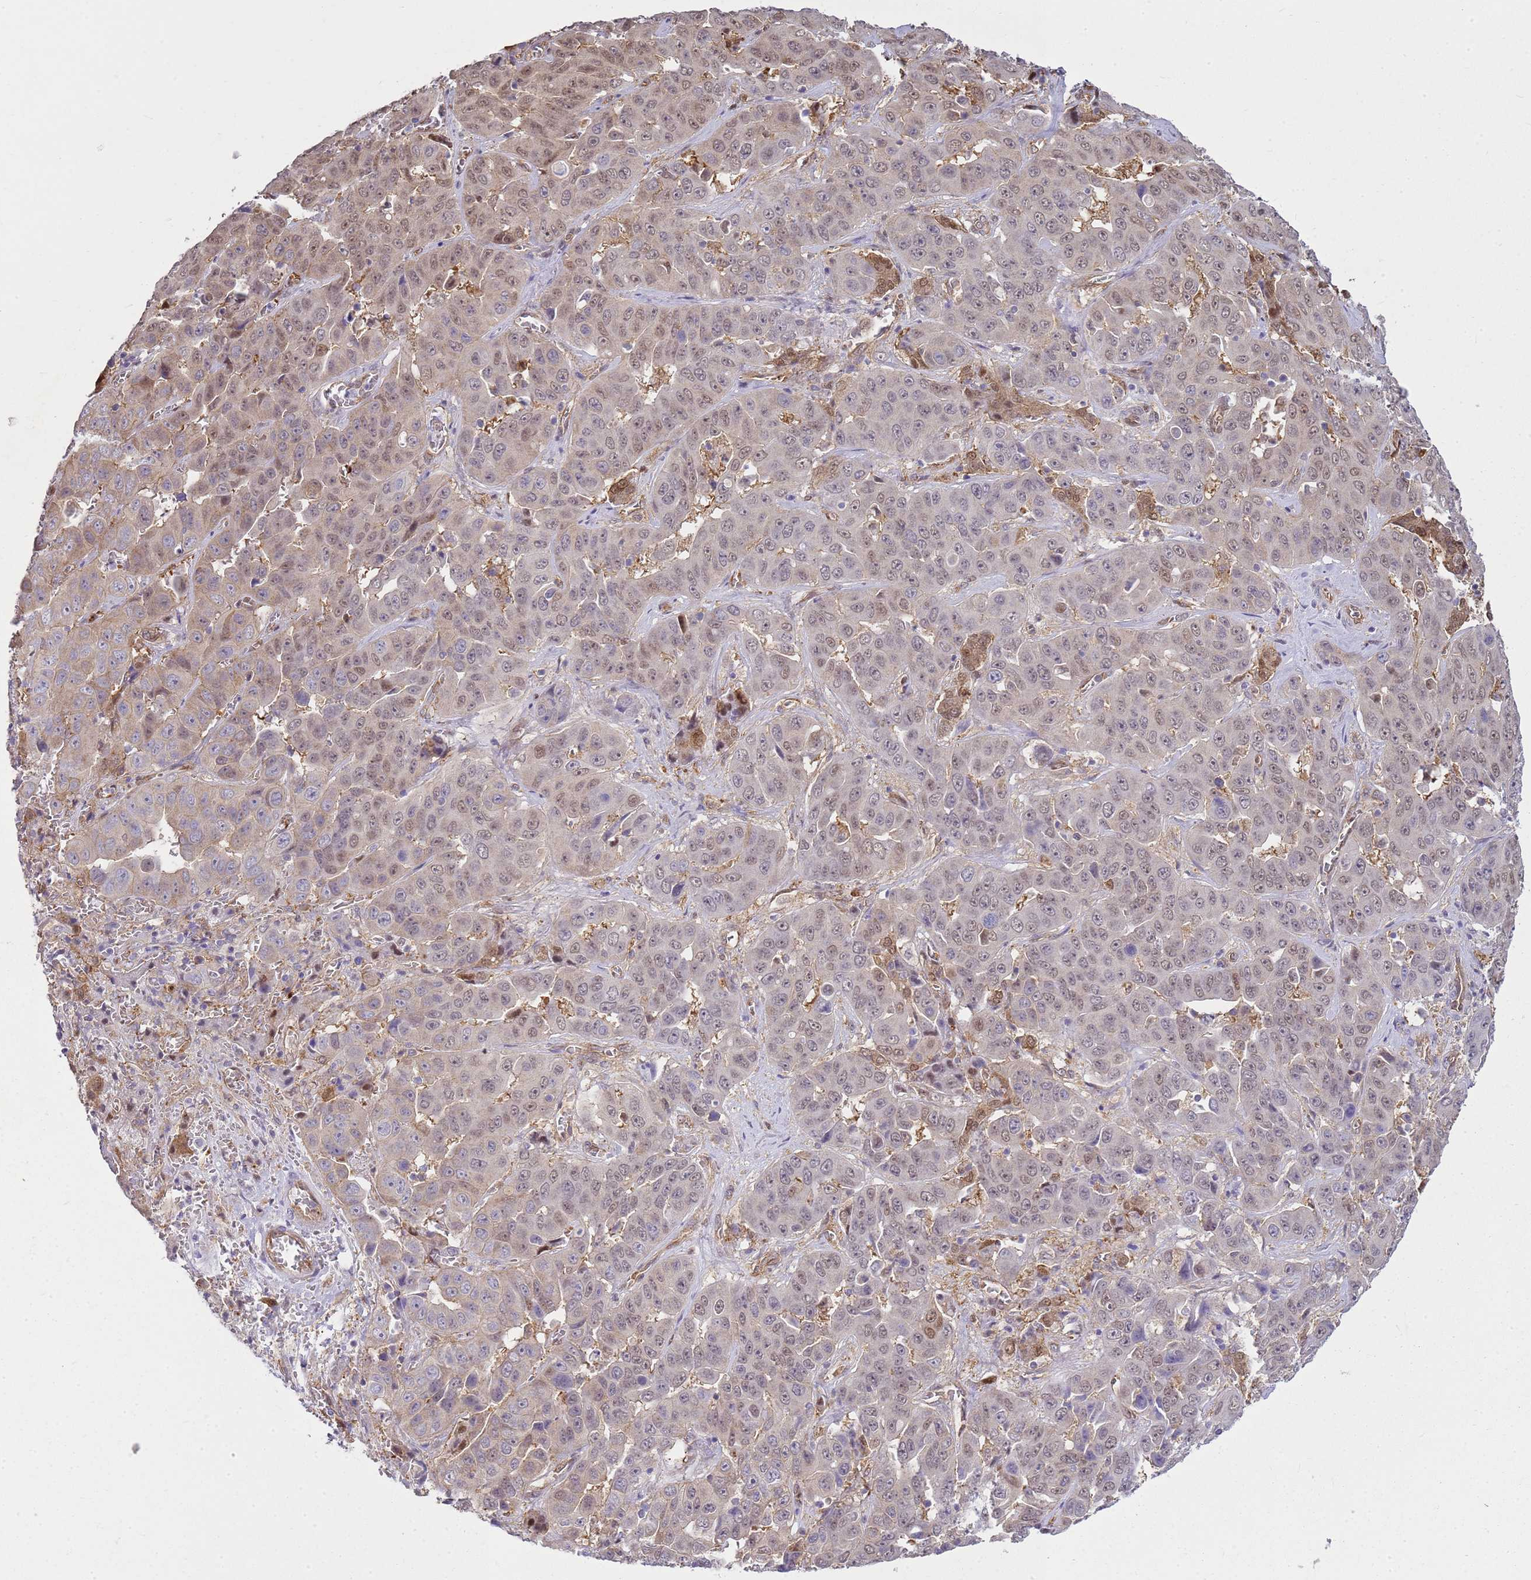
{"staining": {"intensity": "weak", "quantity": "<25%", "location": "cytoplasmic/membranous,nuclear"}, "tissue": "liver cancer", "cell_type": "Tumor cells", "image_type": "cancer", "snomed": [{"axis": "morphology", "description": "Cholangiocarcinoma"}, {"axis": "topography", "description": "Liver"}], "caption": "Tumor cells are negative for brown protein staining in cholangiocarcinoma (liver). Nuclei are stained in blue.", "gene": "YWHAE", "patient": {"sex": "female", "age": 52}}